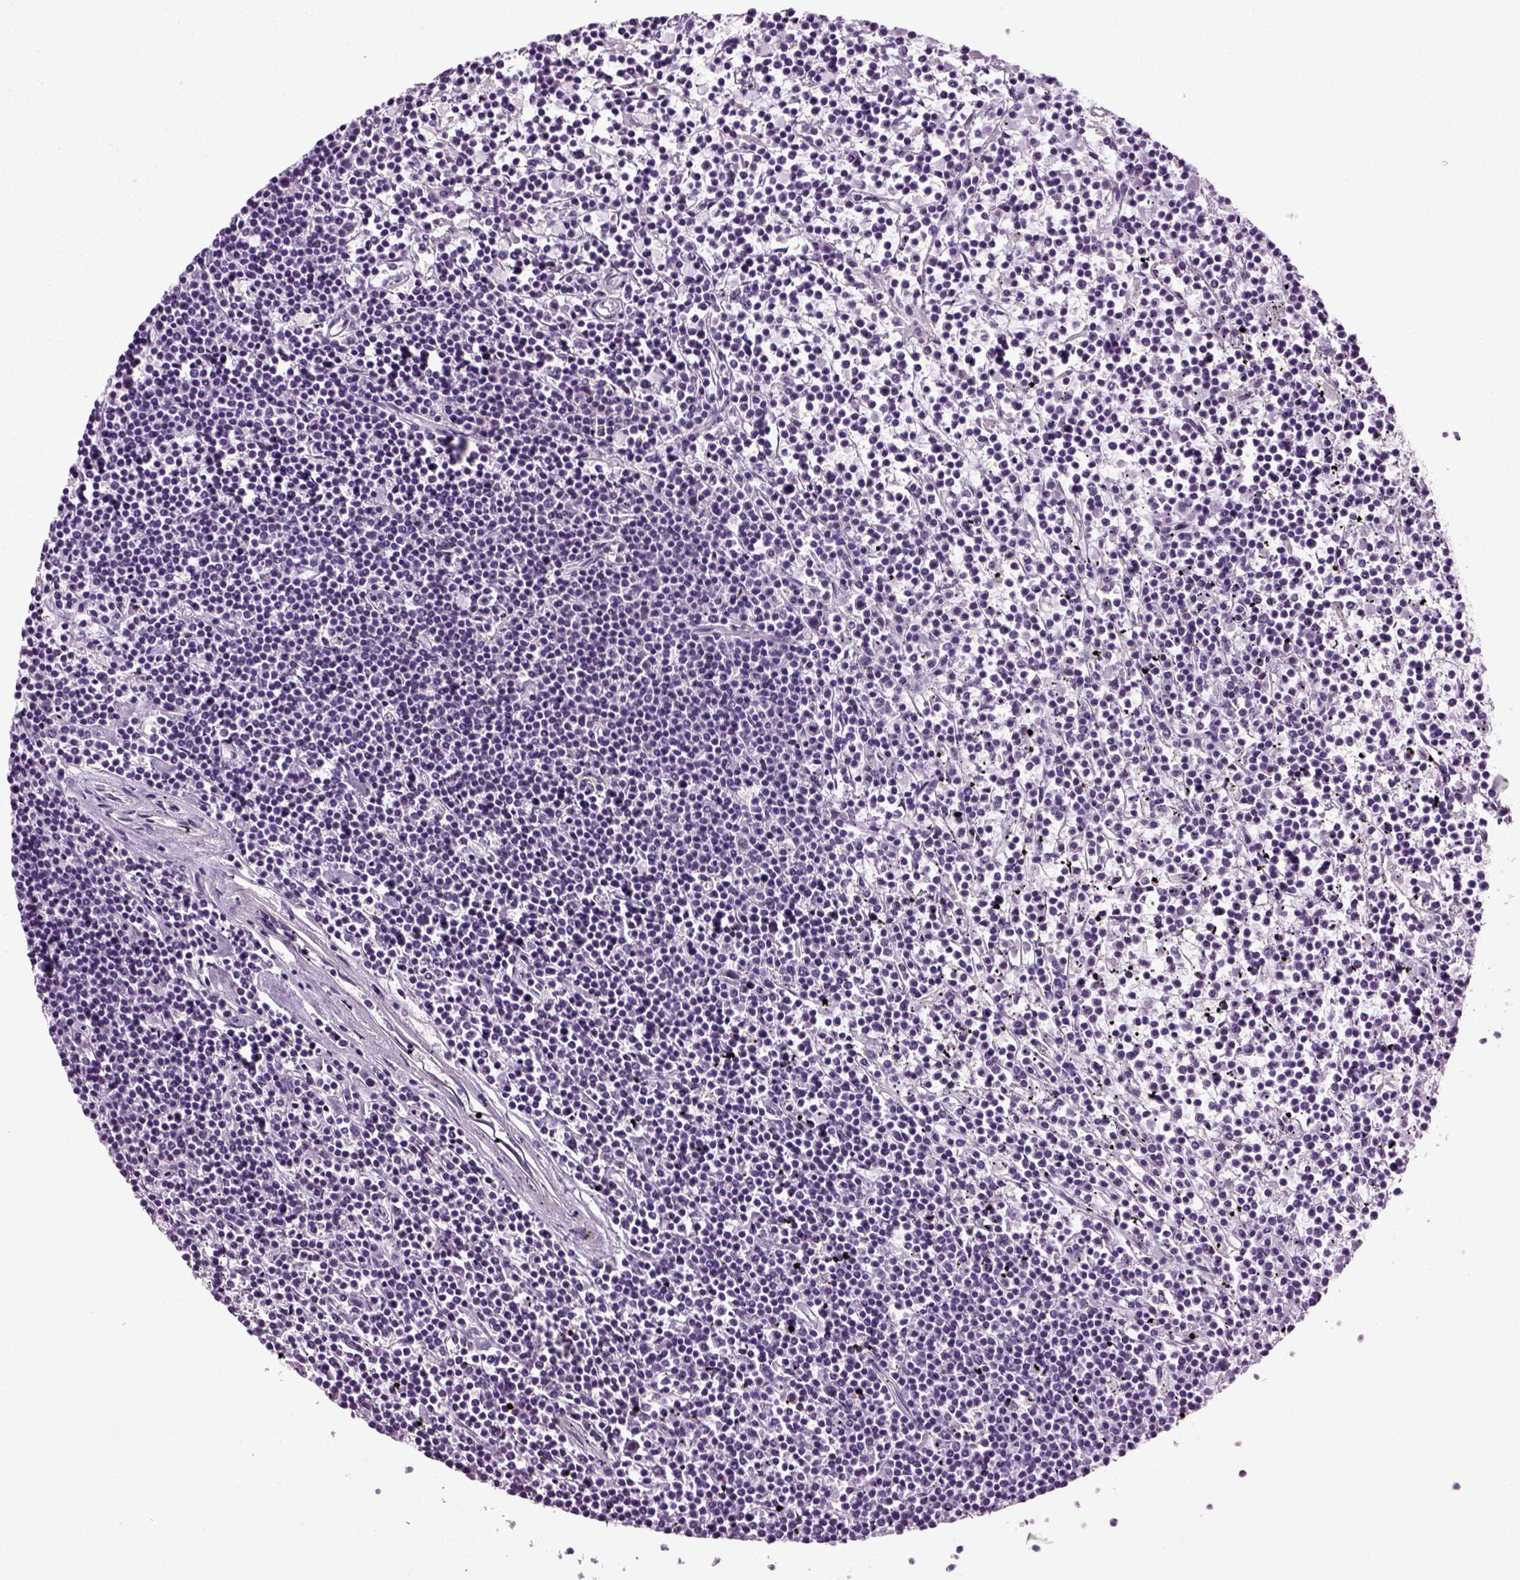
{"staining": {"intensity": "negative", "quantity": "none", "location": "none"}, "tissue": "lymphoma", "cell_type": "Tumor cells", "image_type": "cancer", "snomed": [{"axis": "morphology", "description": "Malignant lymphoma, non-Hodgkin's type, Low grade"}, {"axis": "topography", "description": "Spleen"}], "caption": "The IHC histopathology image has no significant expression in tumor cells of lymphoma tissue.", "gene": "RFX3", "patient": {"sex": "female", "age": 19}}